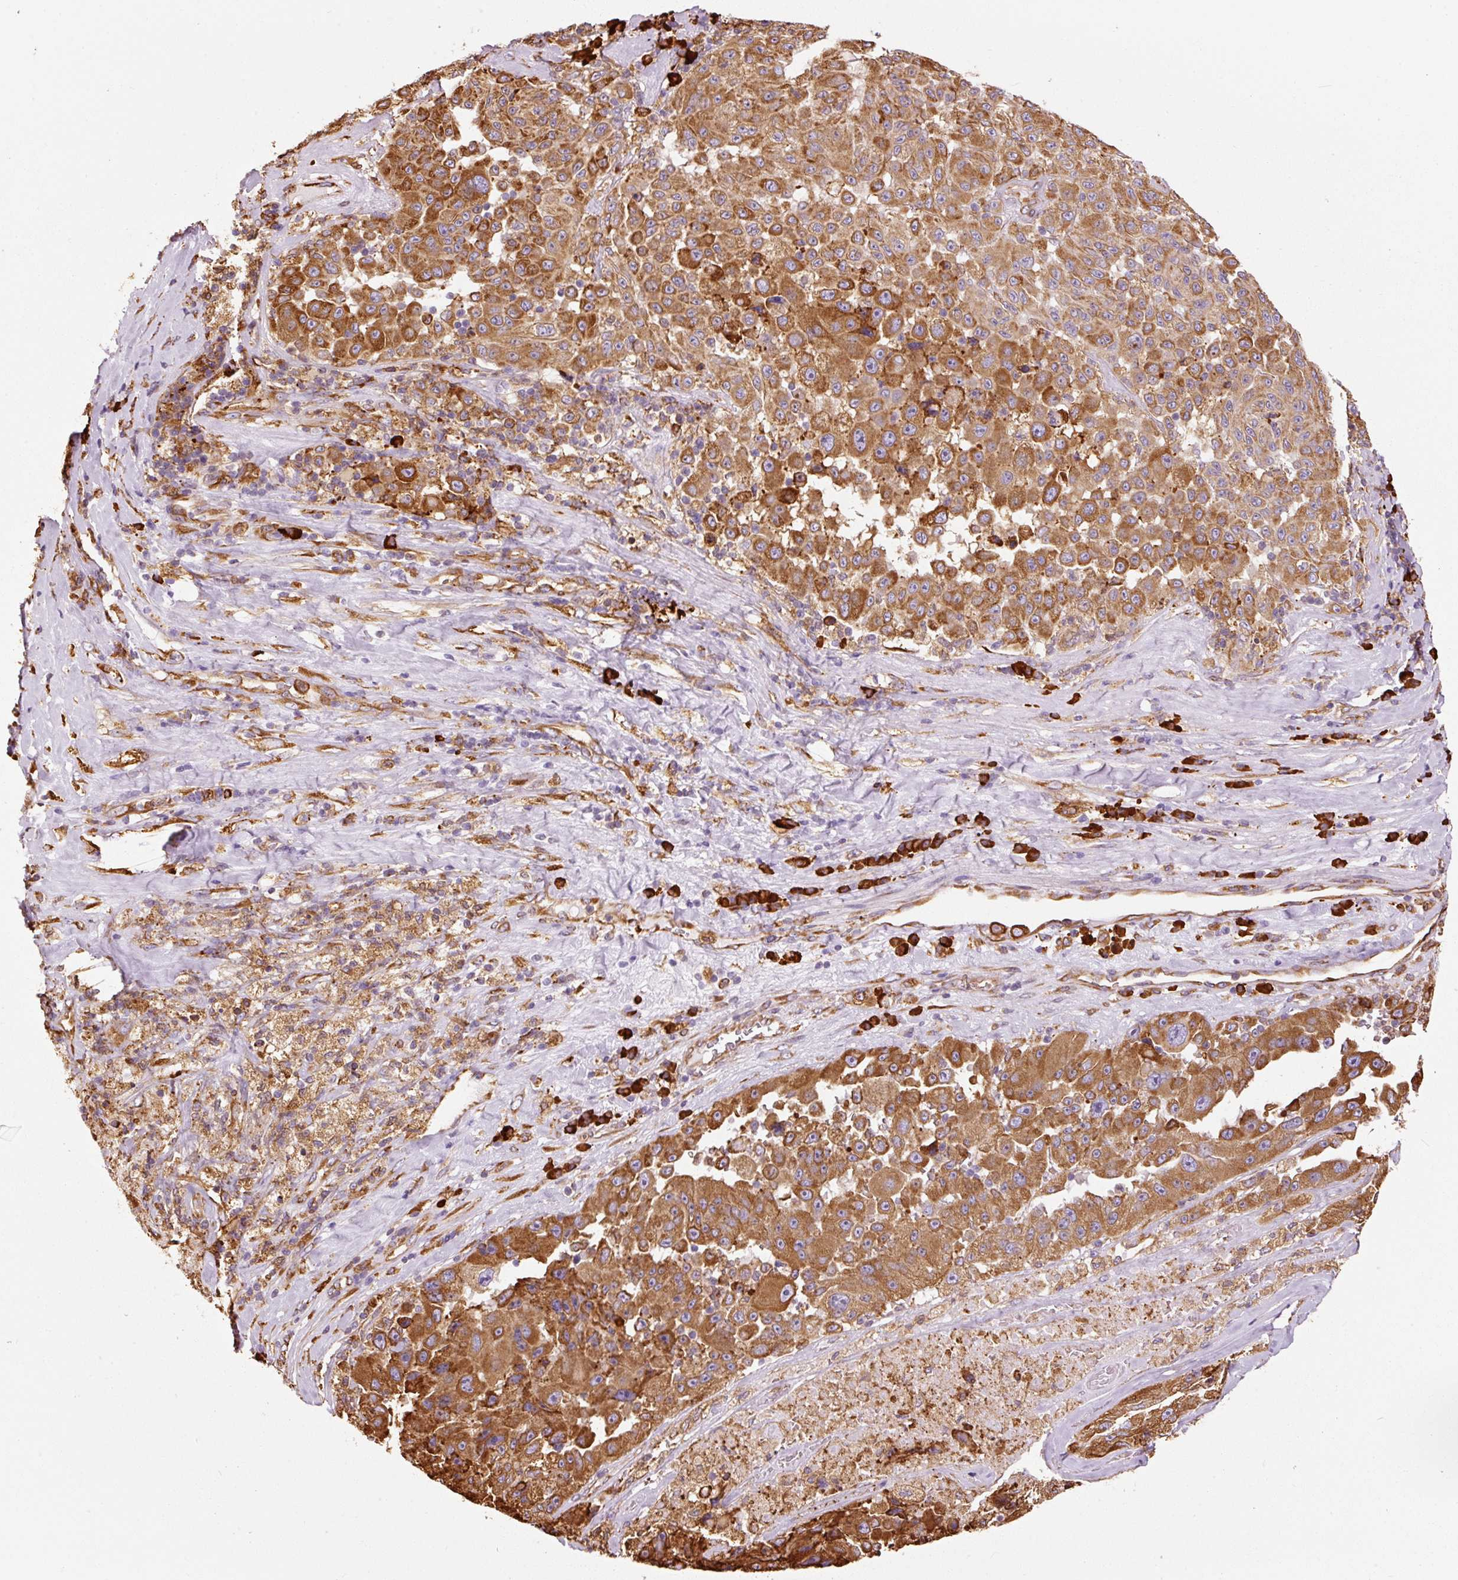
{"staining": {"intensity": "strong", "quantity": ">75%", "location": "cytoplasmic/membranous"}, "tissue": "melanoma", "cell_type": "Tumor cells", "image_type": "cancer", "snomed": [{"axis": "morphology", "description": "Malignant melanoma, Metastatic site"}, {"axis": "topography", "description": "Lymph node"}], "caption": "Tumor cells reveal strong cytoplasmic/membranous staining in approximately >75% of cells in malignant melanoma (metastatic site). The staining was performed using DAB (3,3'-diaminobenzidine) to visualize the protein expression in brown, while the nuclei were stained in blue with hematoxylin (Magnification: 20x).", "gene": "KLC1", "patient": {"sex": "male", "age": 62}}